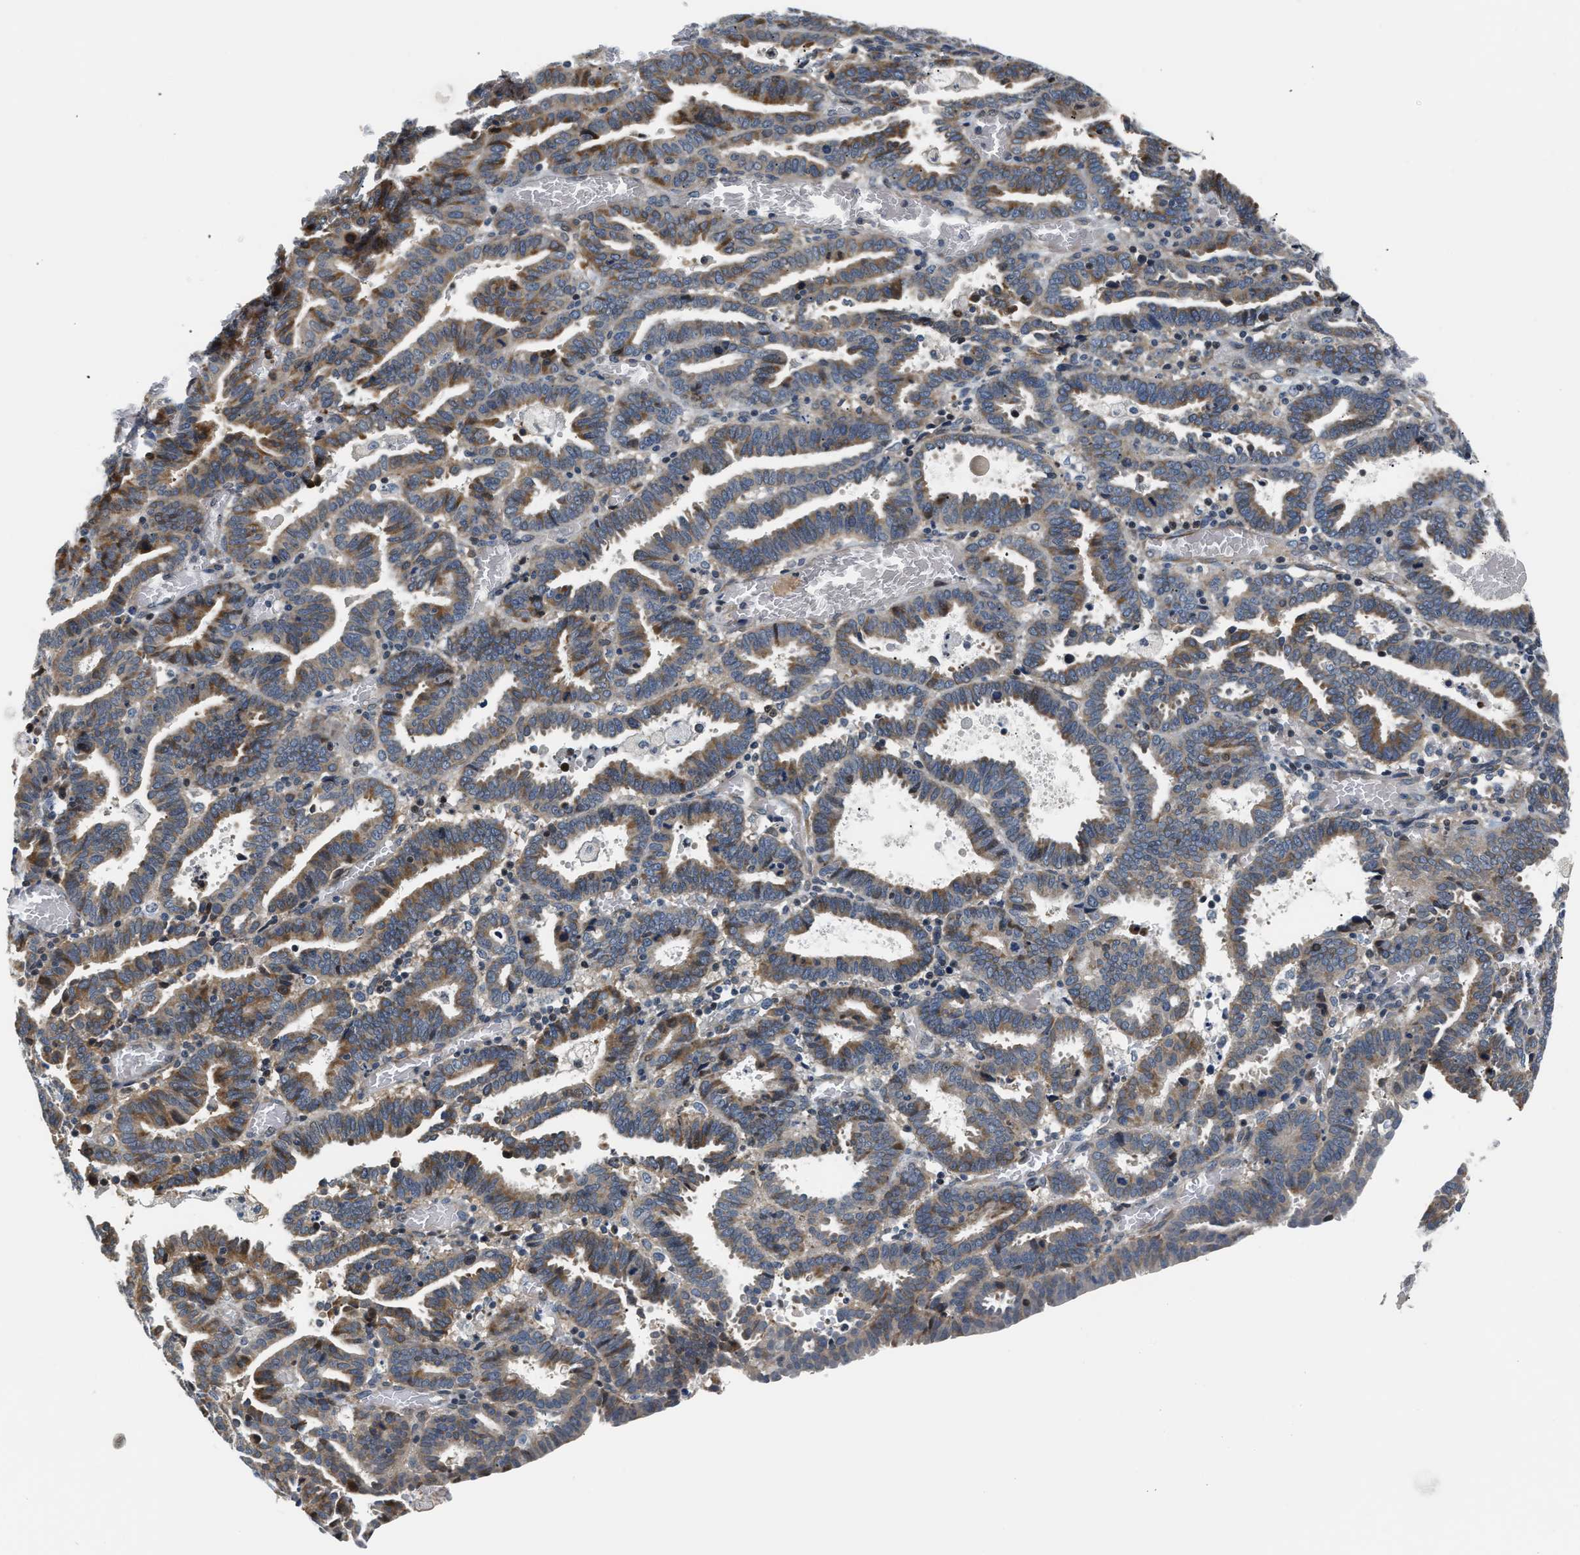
{"staining": {"intensity": "moderate", "quantity": ">75%", "location": "cytoplasmic/membranous"}, "tissue": "endometrial cancer", "cell_type": "Tumor cells", "image_type": "cancer", "snomed": [{"axis": "morphology", "description": "Adenocarcinoma, NOS"}, {"axis": "topography", "description": "Uterus"}], "caption": "Immunohistochemistry photomicrograph of neoplastic tissue: adenocarcinoma (endometrial) stained using immunohistochemistry shows medium levels of moderate protein expression localized specifically in the cytoplasmic/membranous of tumor cells, appearing as a cytoplasmic/membranous brown color.", "gene": "TNIP2", "patient": {"sex": "female", "age": 83}}